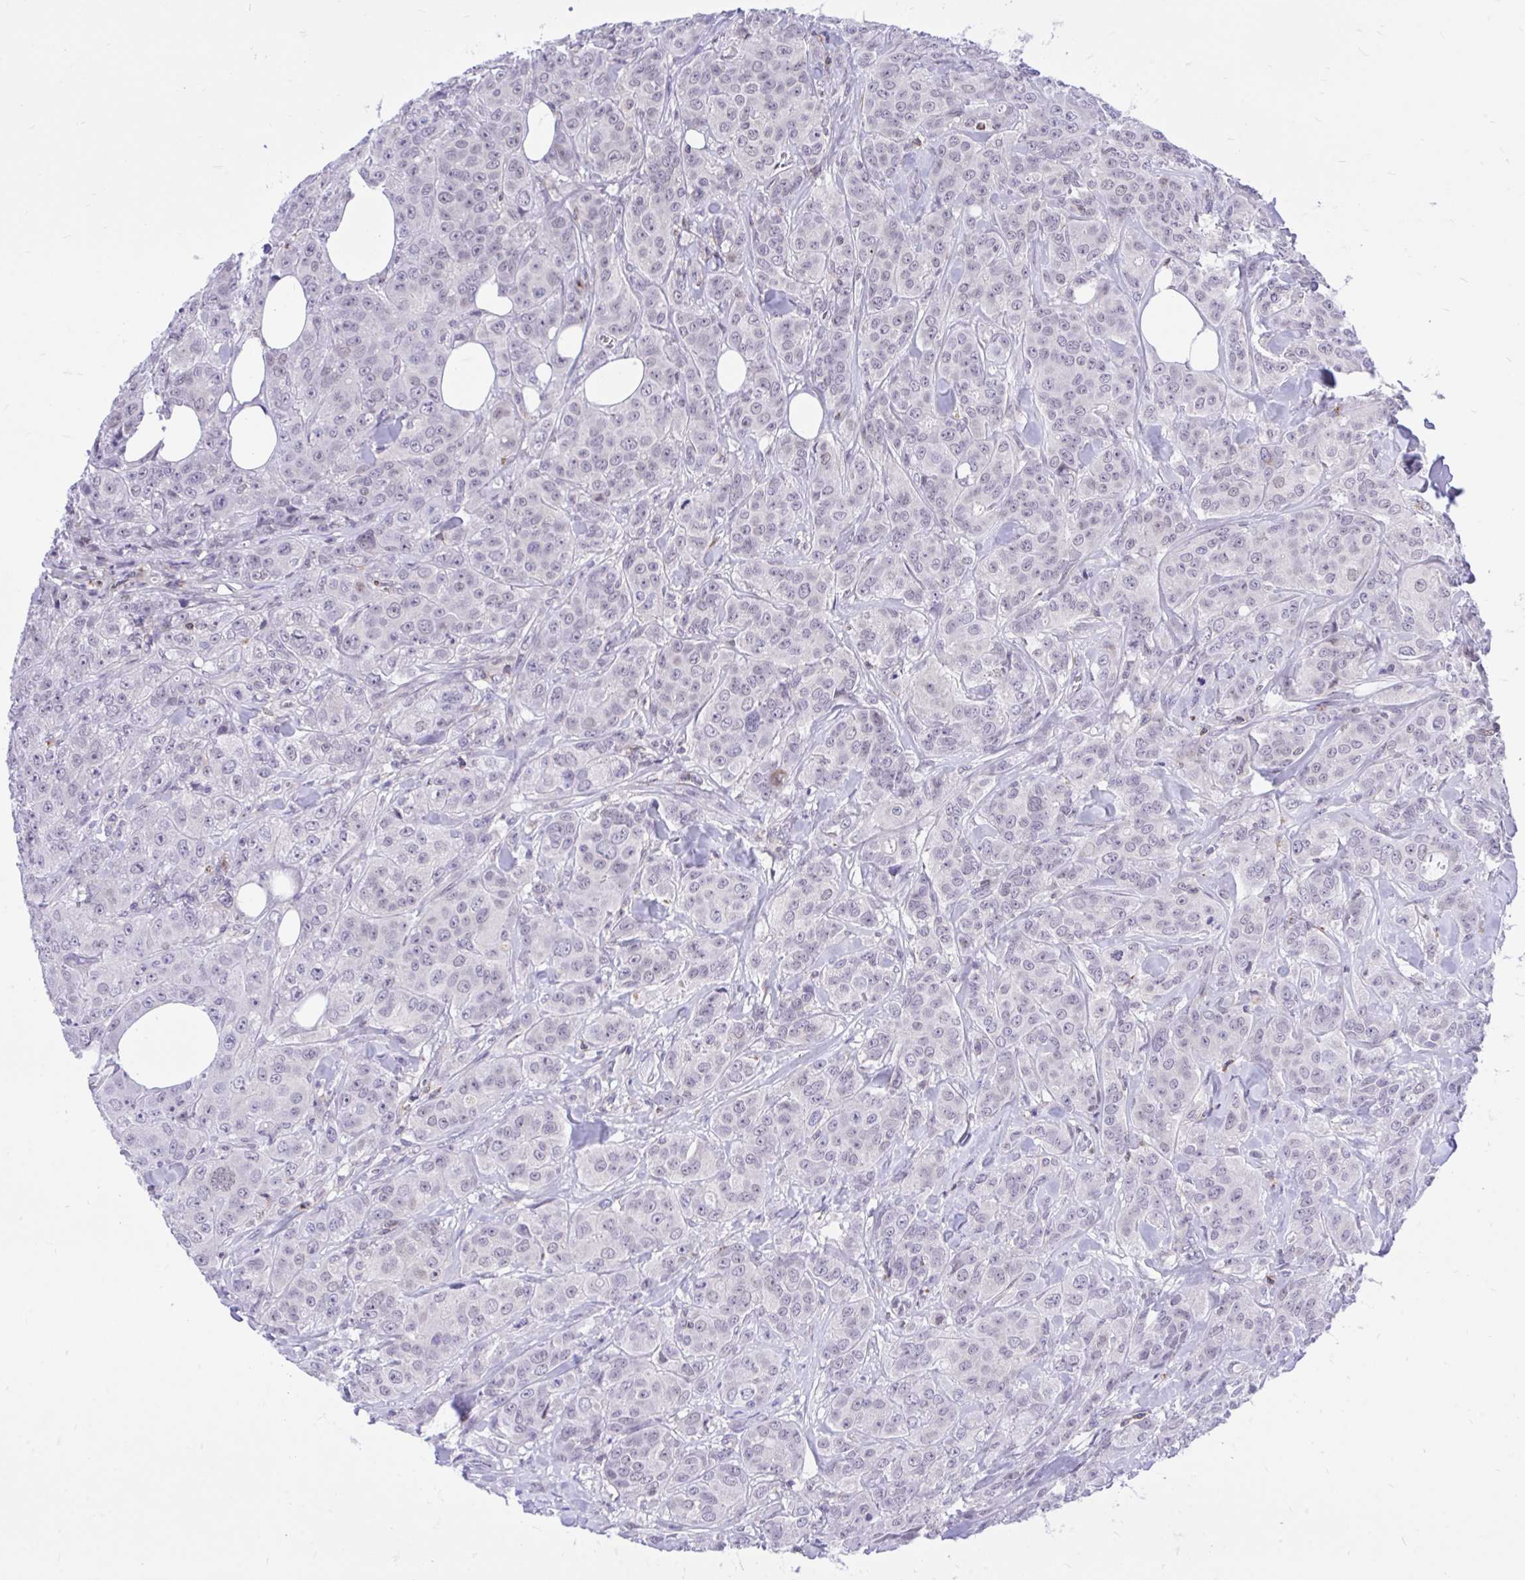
{"staining": {"intensity": "negative", "quantity": "none", "location": "none"}, "tissue": "breast cancer", "cell_type": "Tumor cells", "image_type": "cancer", "snomed": [{"axis": "morphology", "description": "Normal tissue, NOS"}, {"axis": "morphology", "description": "Duct carcinoma"}, {"axis": "topography", "description": "Breast"}], "caption": "A high-resolution image shows IHC staining of intraductal carcinoma (breast), which demonstrates no significant expression in tumor cells. (Brightfield microscopy of DAB (3,3'-diaminobenzidine) immunohistochemistry (IHC) at high magnification).", "gene": "CXCL8", "patient": {"sex": "female", "age": 43}}